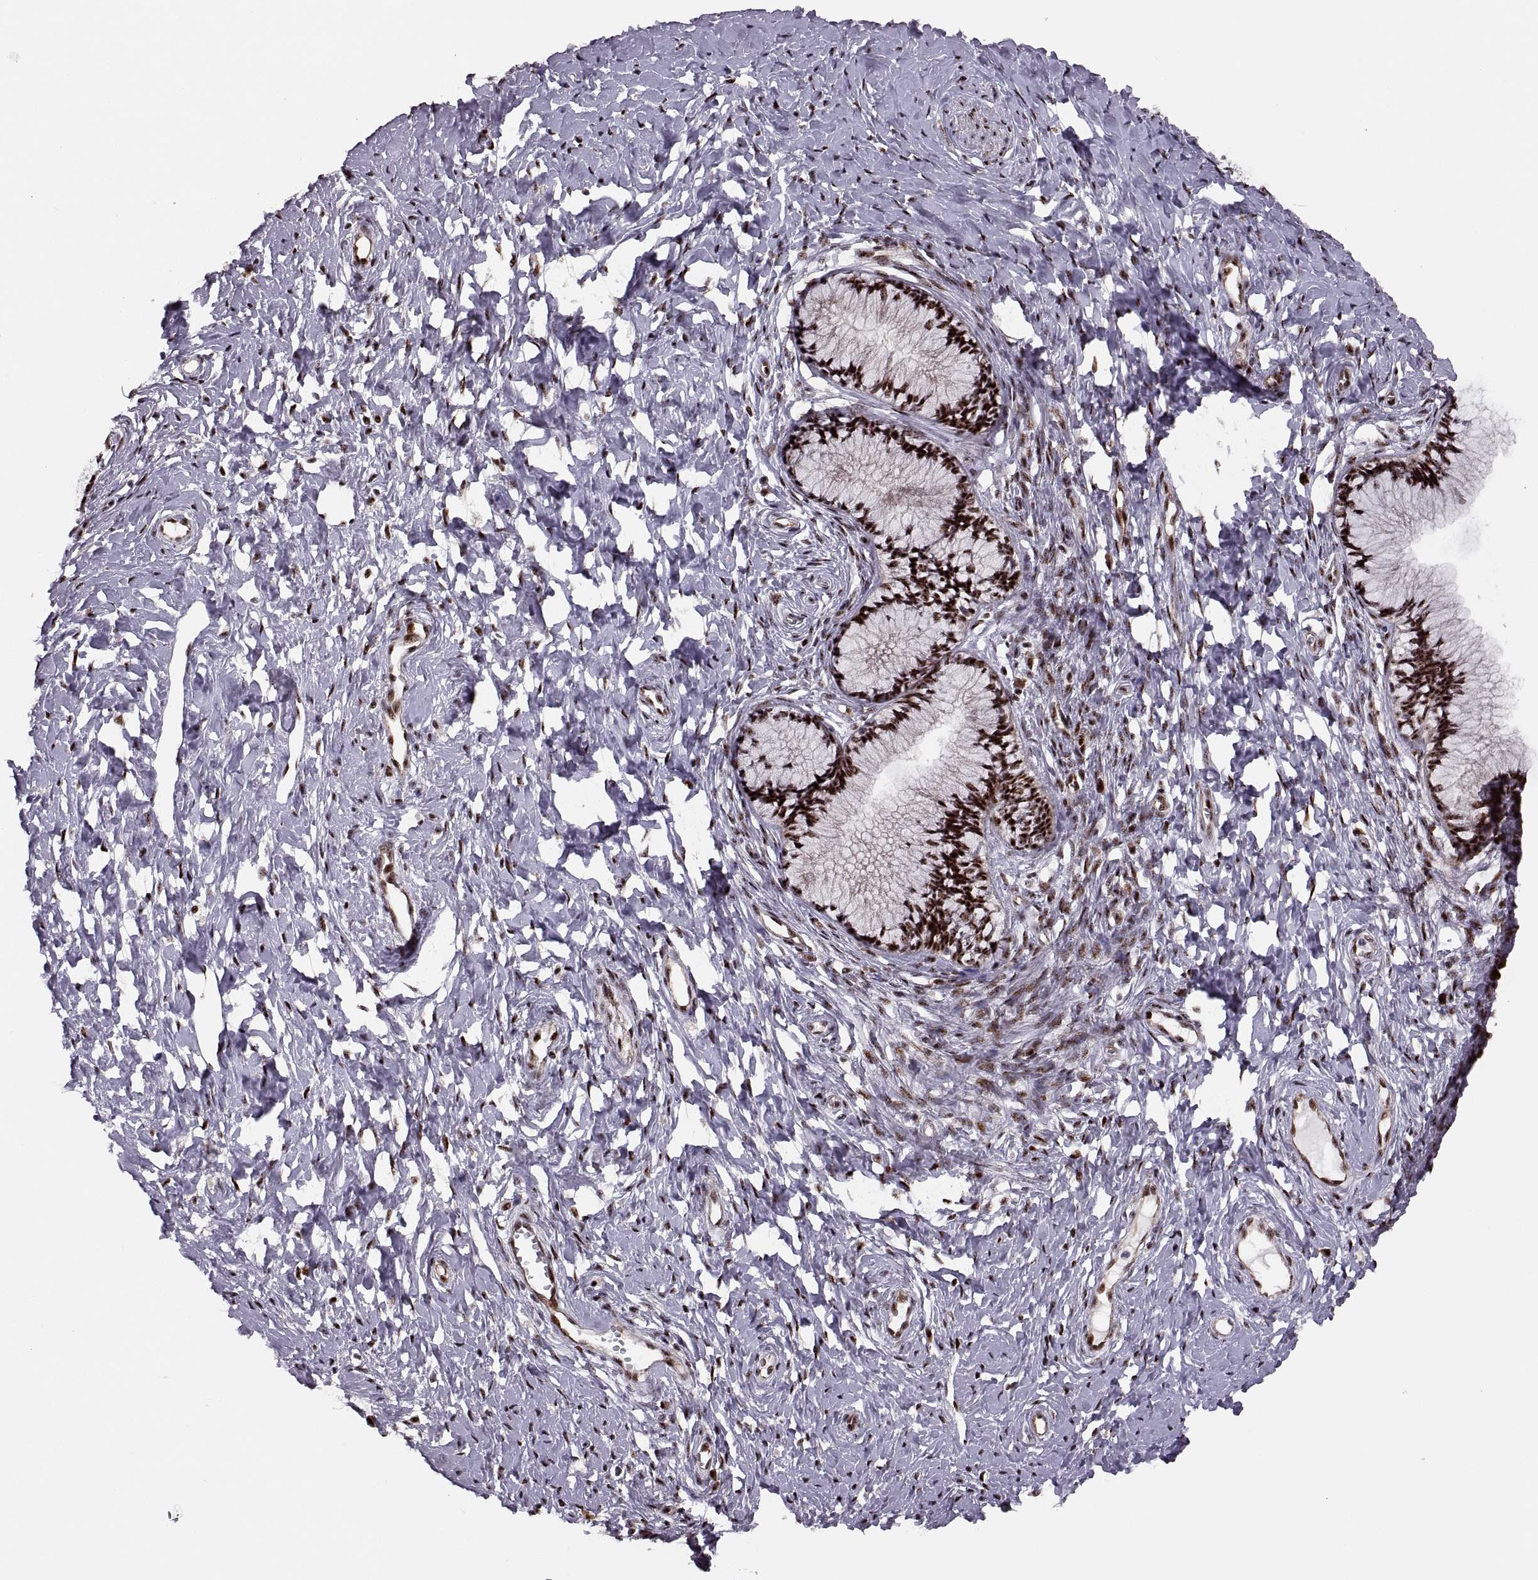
{"staining": {"intensity": "strong", "quantity": ">75%", "location": "nuclear"}, "tissue": "cervix", "cell_type": "Glandular cells", "image_type": "normal", "snomed": [{"axis": "morphology", "description": "Normal tissue, NOS"}, {"axis": "topography", "description": "Cervix"}], "caption": "DAB immunohistochemical staining of normal human cervix reveals strong nuclear protein staining in about >75% of glandular cells.", "gene": "ZCCHC17", "patient": {"sex": "female", "age": 40}}